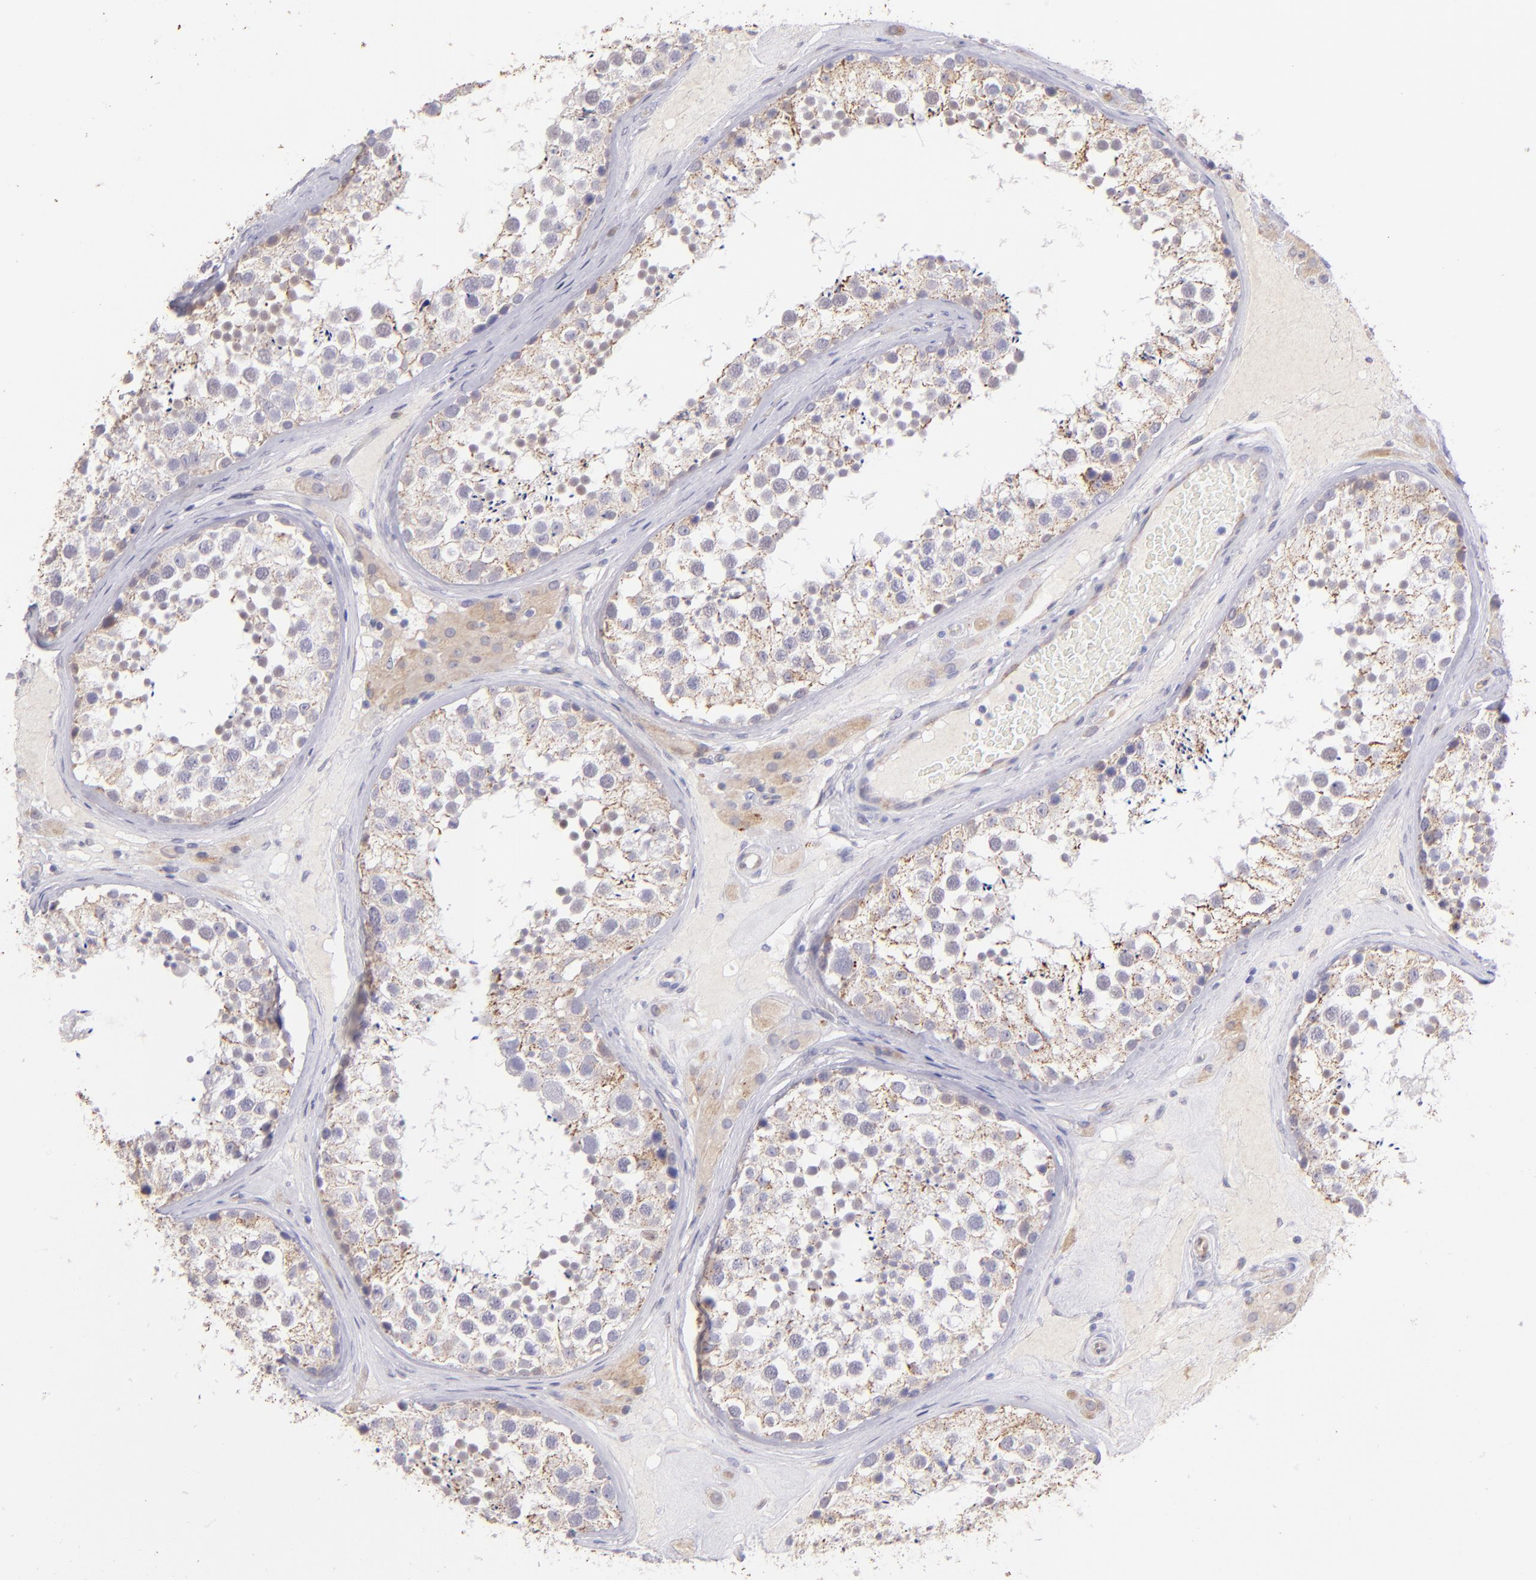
{"staining": {"intensity": "weak", "quantity": ">75%", "location": "cytoplasmic/membranous"}, "tissue": "testis", "cell_type": "Cells in seminiferous ducts", "image_type": "normal", "snomed": [{"axis": "morphology", "description": "Normal tissue, NOS"}, {"axis": "topography", "description": "Testis"}], "caption": "Protein staining of benign testis displays weak cytoplasmic/membranous staining in about >75% of cells in seminiferous ducts. Nuclei are stained in blue.", "gene": "SH2D4A", "patient": {"sex": "male", "age": 46}}